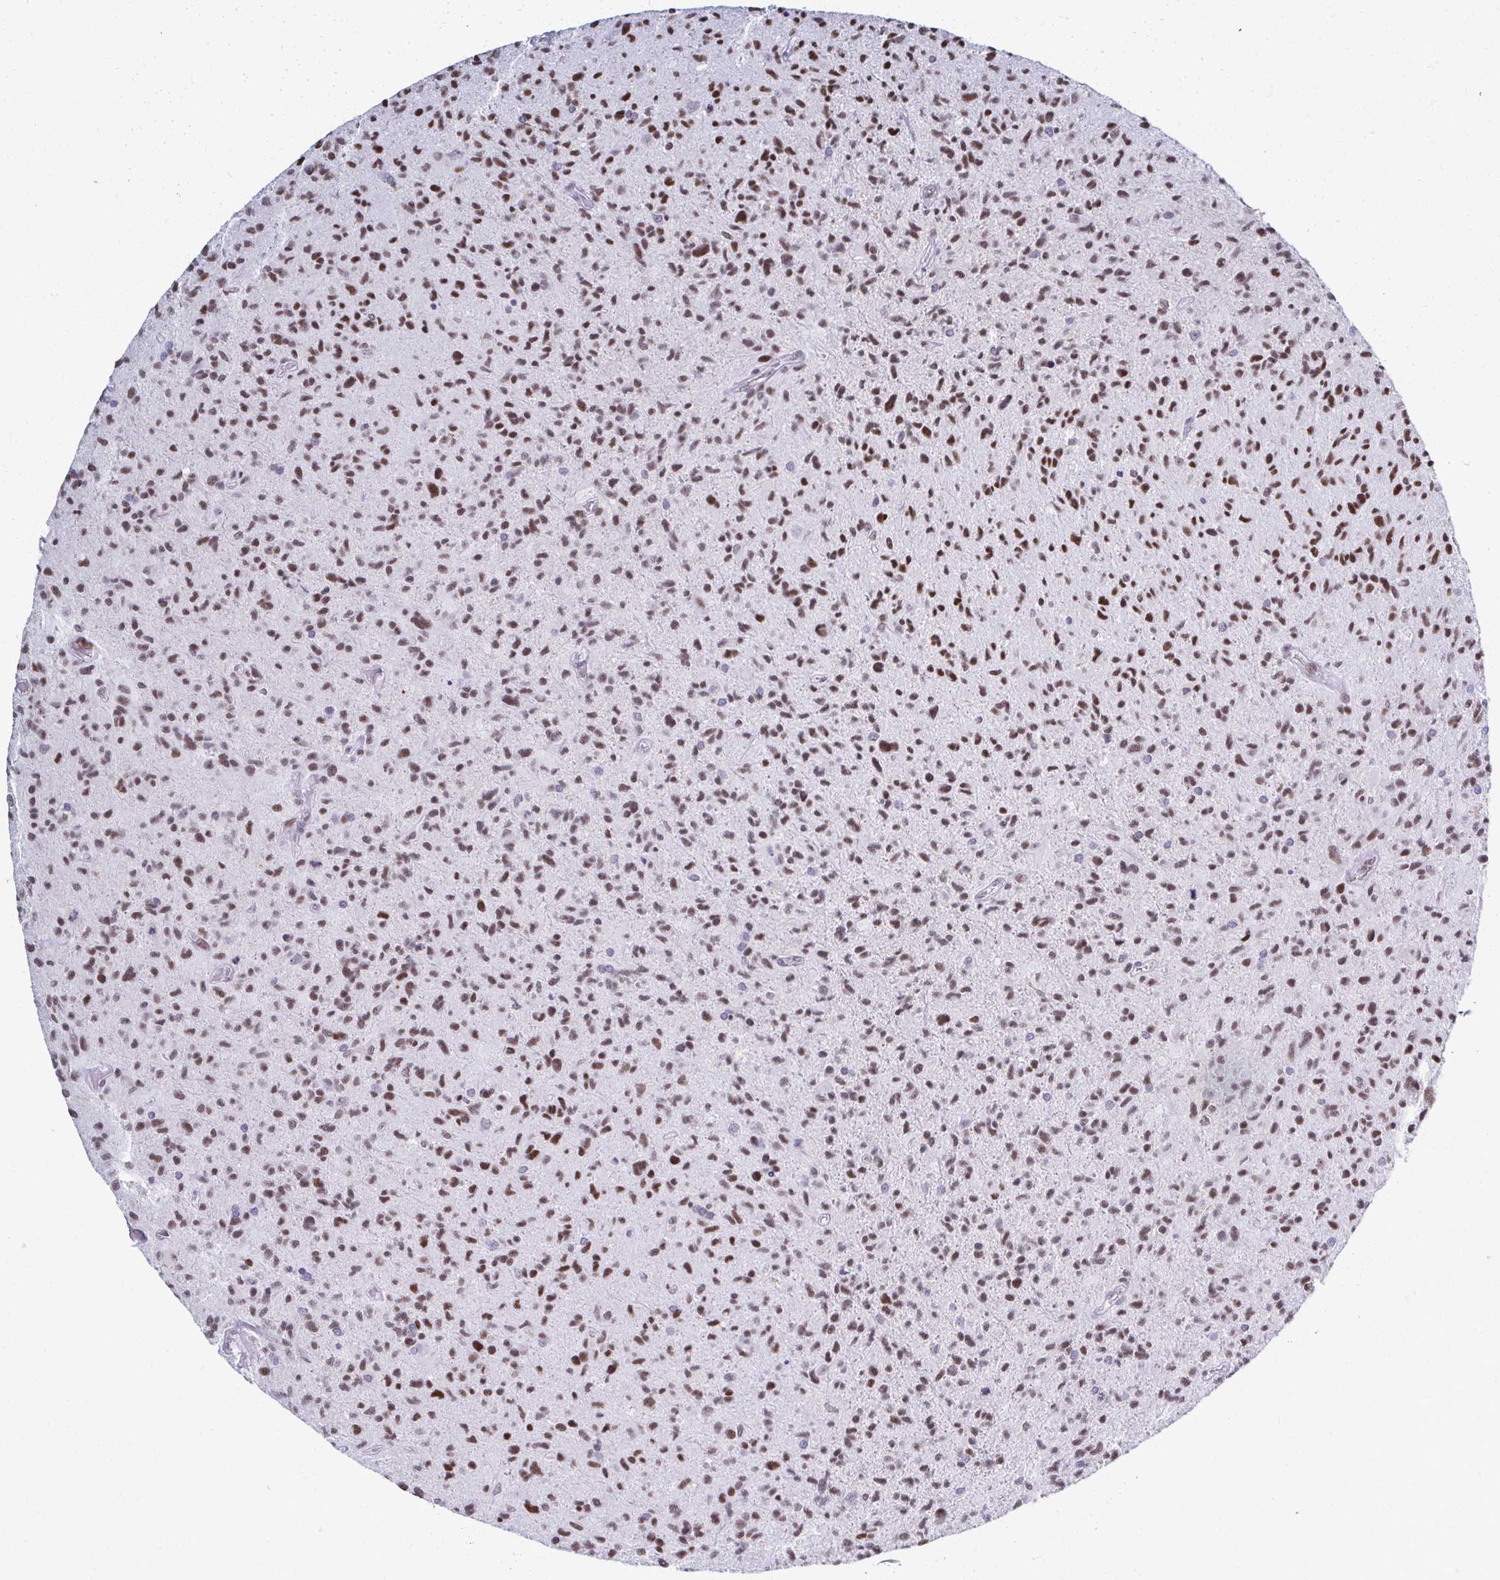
{"staining": {"intensity": "moderate", "quantity": ">75%", "location": "nuclear"}, "tissue": "glioma", "cell_type": "Tumor cells", "image_type": "cancer", "snomed": [{"axis": "morphology", "description": "Glioma, malignant, High grade"}, {"axis": "topography", "description": "Brain"}], "caption": "DAB immunohistochemical staining of human malignant high-grade glioma reveals moderate nuclear protein staining in about >75% of tumor cells.", "gene": "IRF7", "patient": {"sex": "female", "age": 70}}